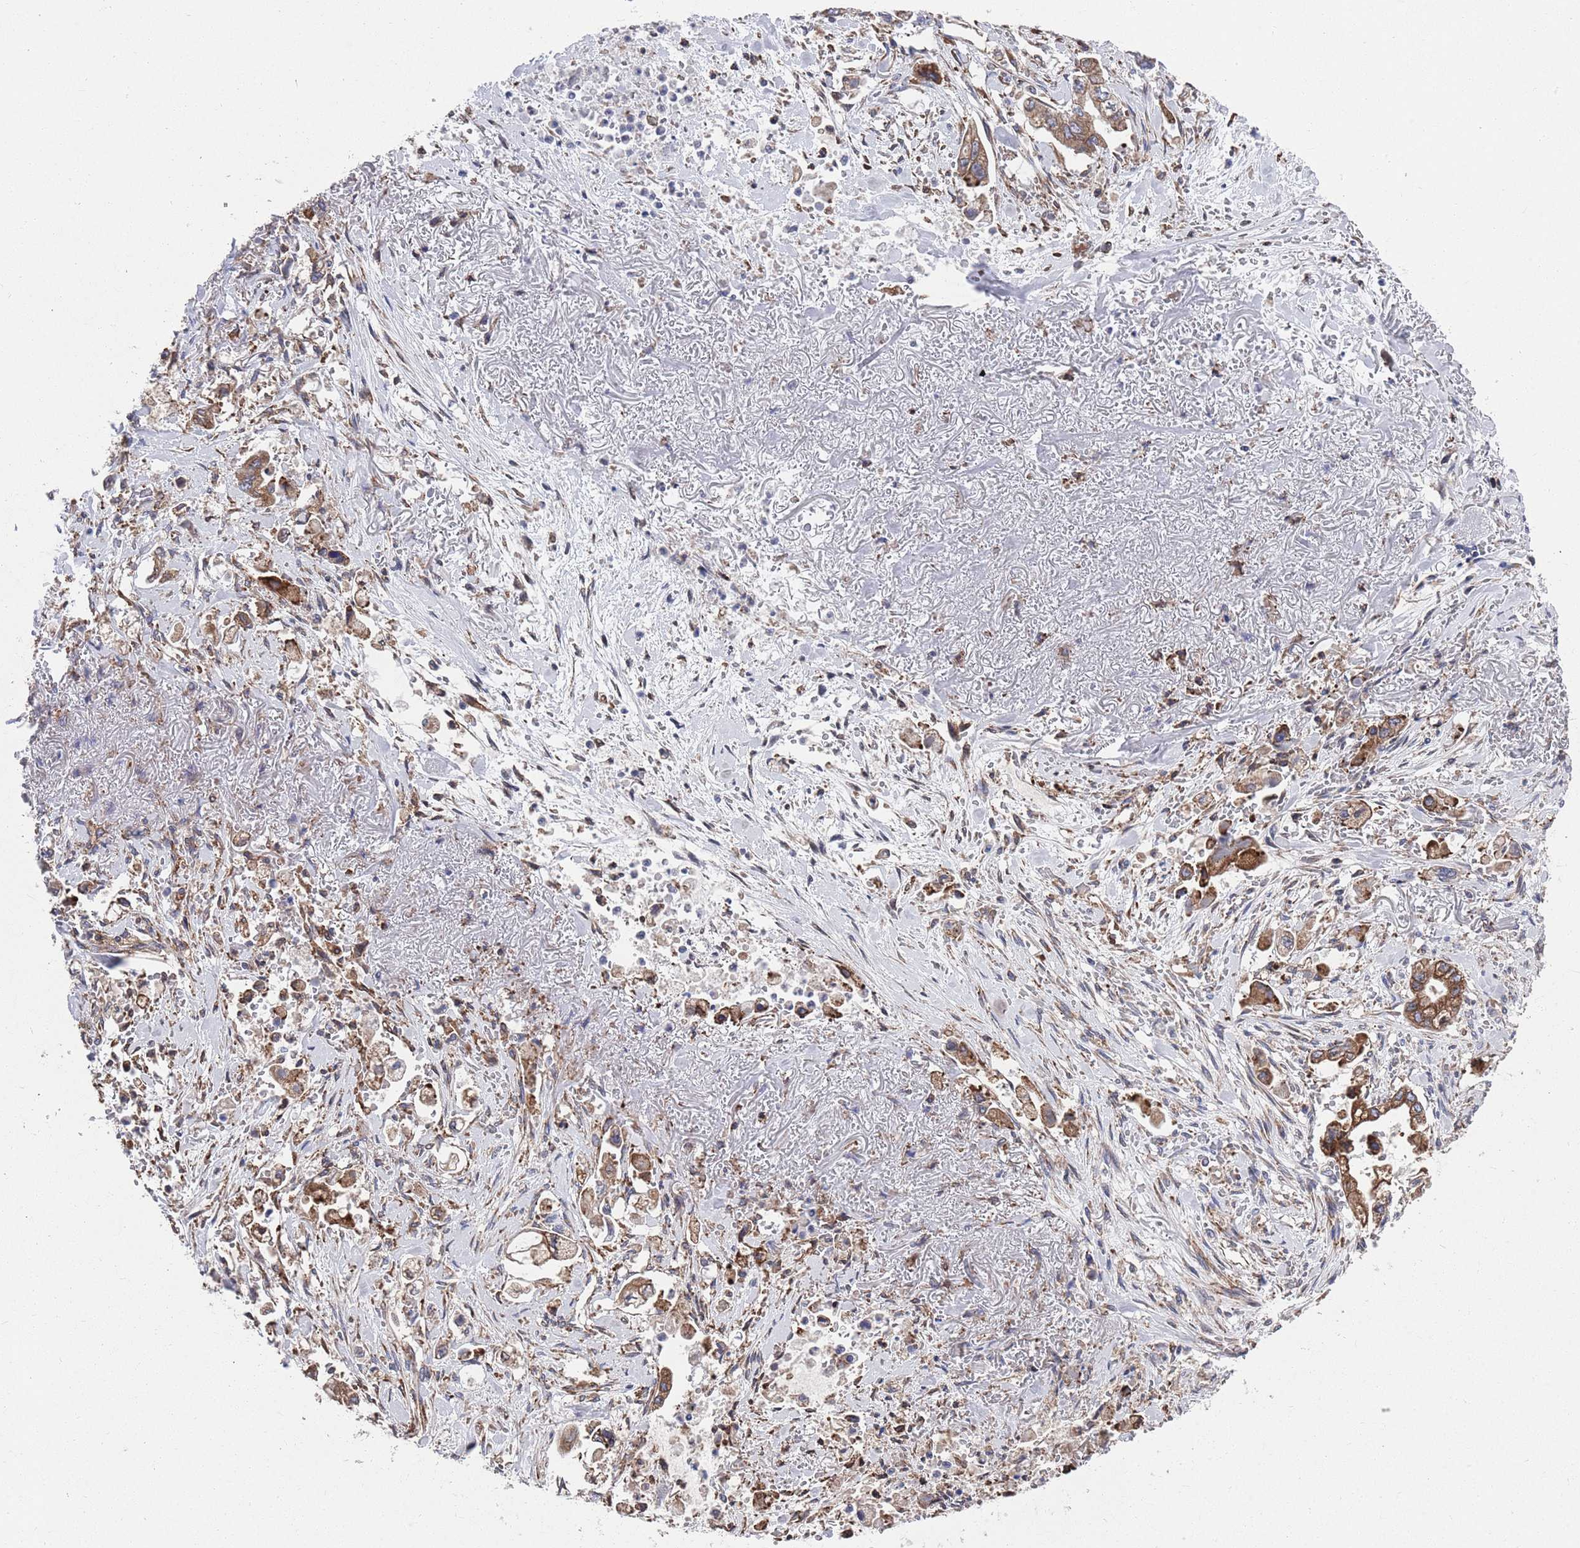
{"staining": {"intensity": "moderate", "quantity": ">75%", "location": "cytoplasmic/membranous"}, "tissue": "stomach cancer", "cell_type": "Tumor cells", "image_type": "cancer", "snomed": [{"axis": "morphology", "description": "Adenocarcinoma, NOS"}, {"axis": "topography", "description": "Stomach"}], "caption": "A histopathology image showing moderate cytoplasmic/membranous positivity in approximately >75% of tumor cells in stomach adenocarcinoma, as visualized by brown immunohistochemical staining.", "gene": "GID8", "patient": {"sex": "male", "age": 62}}